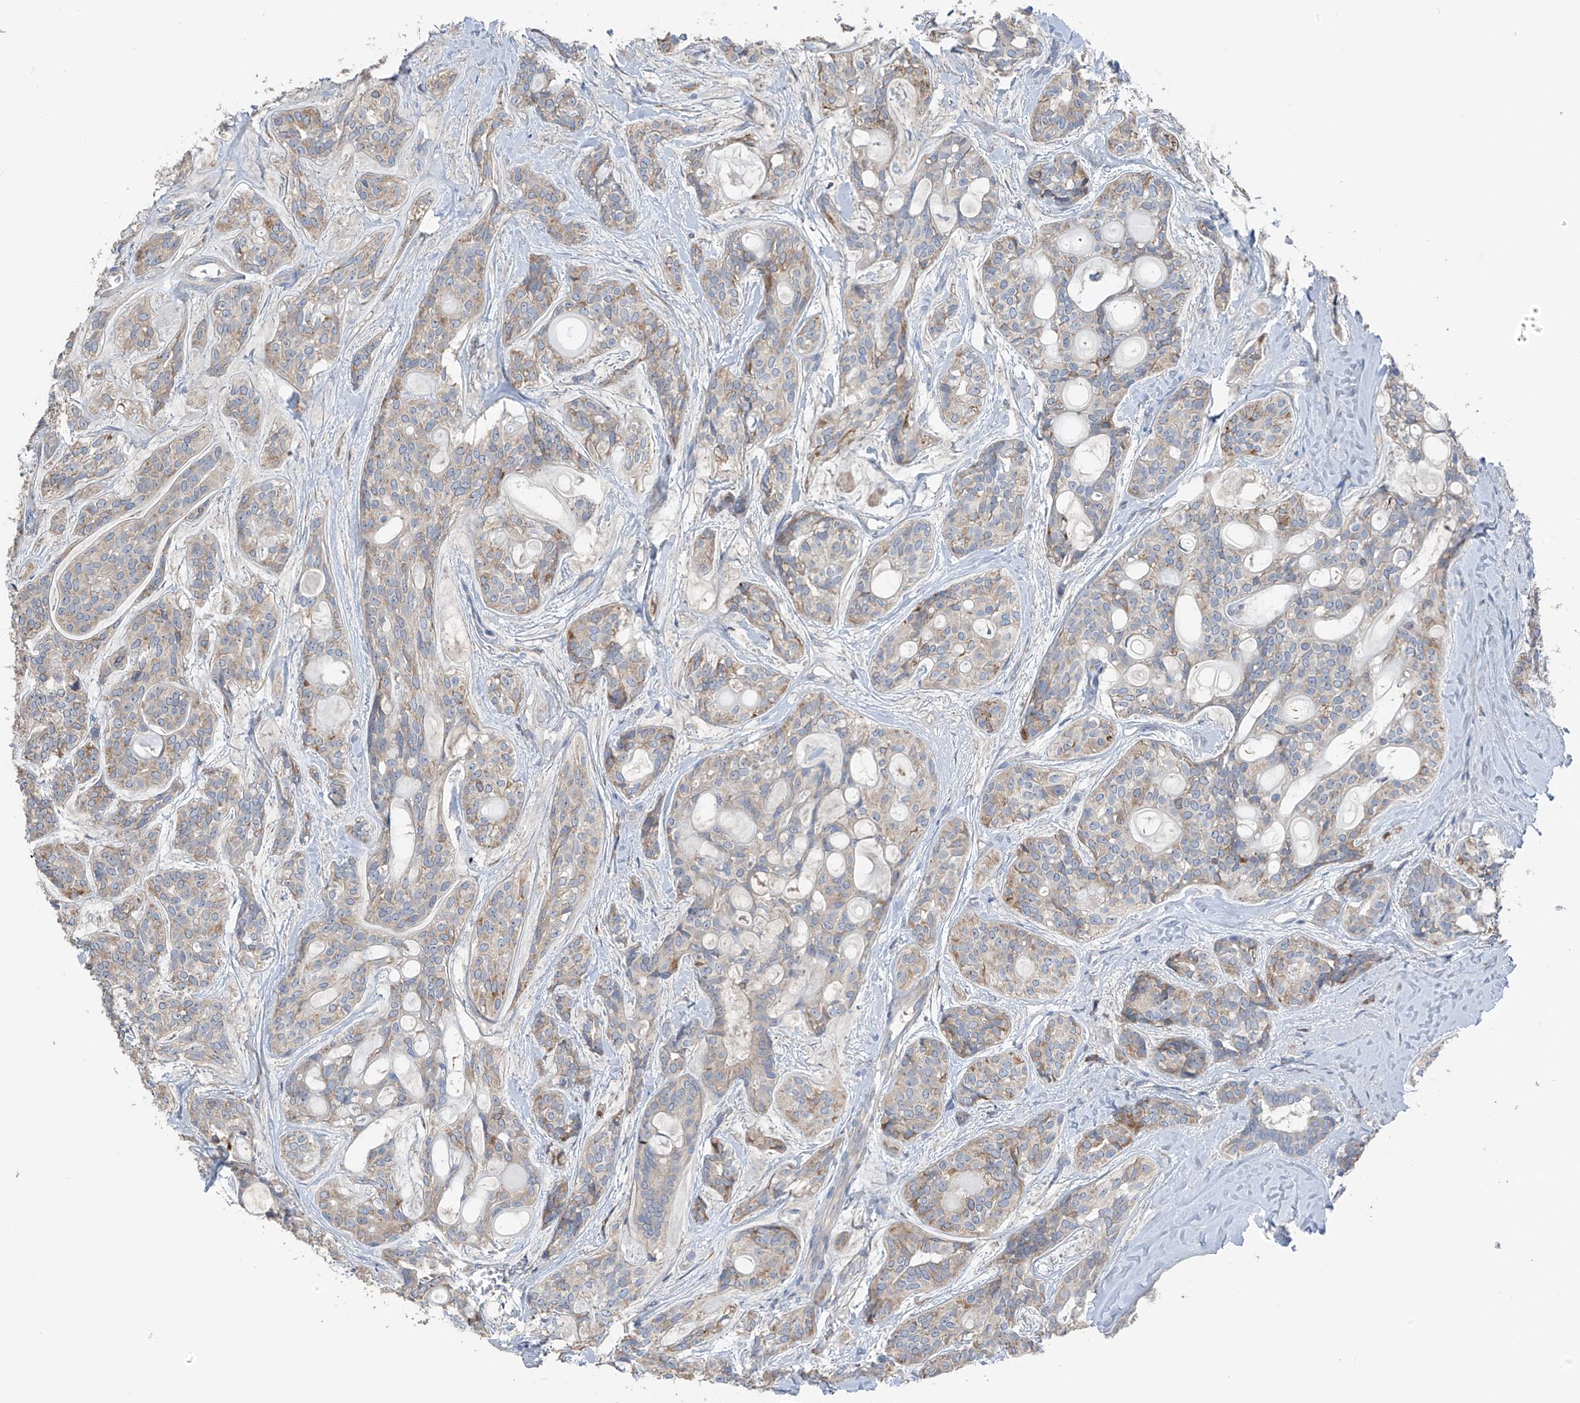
{"staining": {"intensity": "weak", "quantity": "<25%", "location": "cytoplasmic/membranous"}, "tissue": "head and neck cancer", "cell_type": "Tumor cells", "image_type": "cancer", "snomed": [{"axis": "morphology", "description": "Adenocarcinoma, NOS"}, {"axis": "topography", "description": "Head-Neck"}], "caption": "Immunohistochemistry (IHC) photomicrograph of neoplastic tissue: human head and neck cancer (adenocarcinoma) stained with DAB (3,3'-diaminobenzidine) exhibits no significant protein positivity in tumor cells.", "gene": "GALNTL6", "patient": {"sex": "male", "age": 66}}